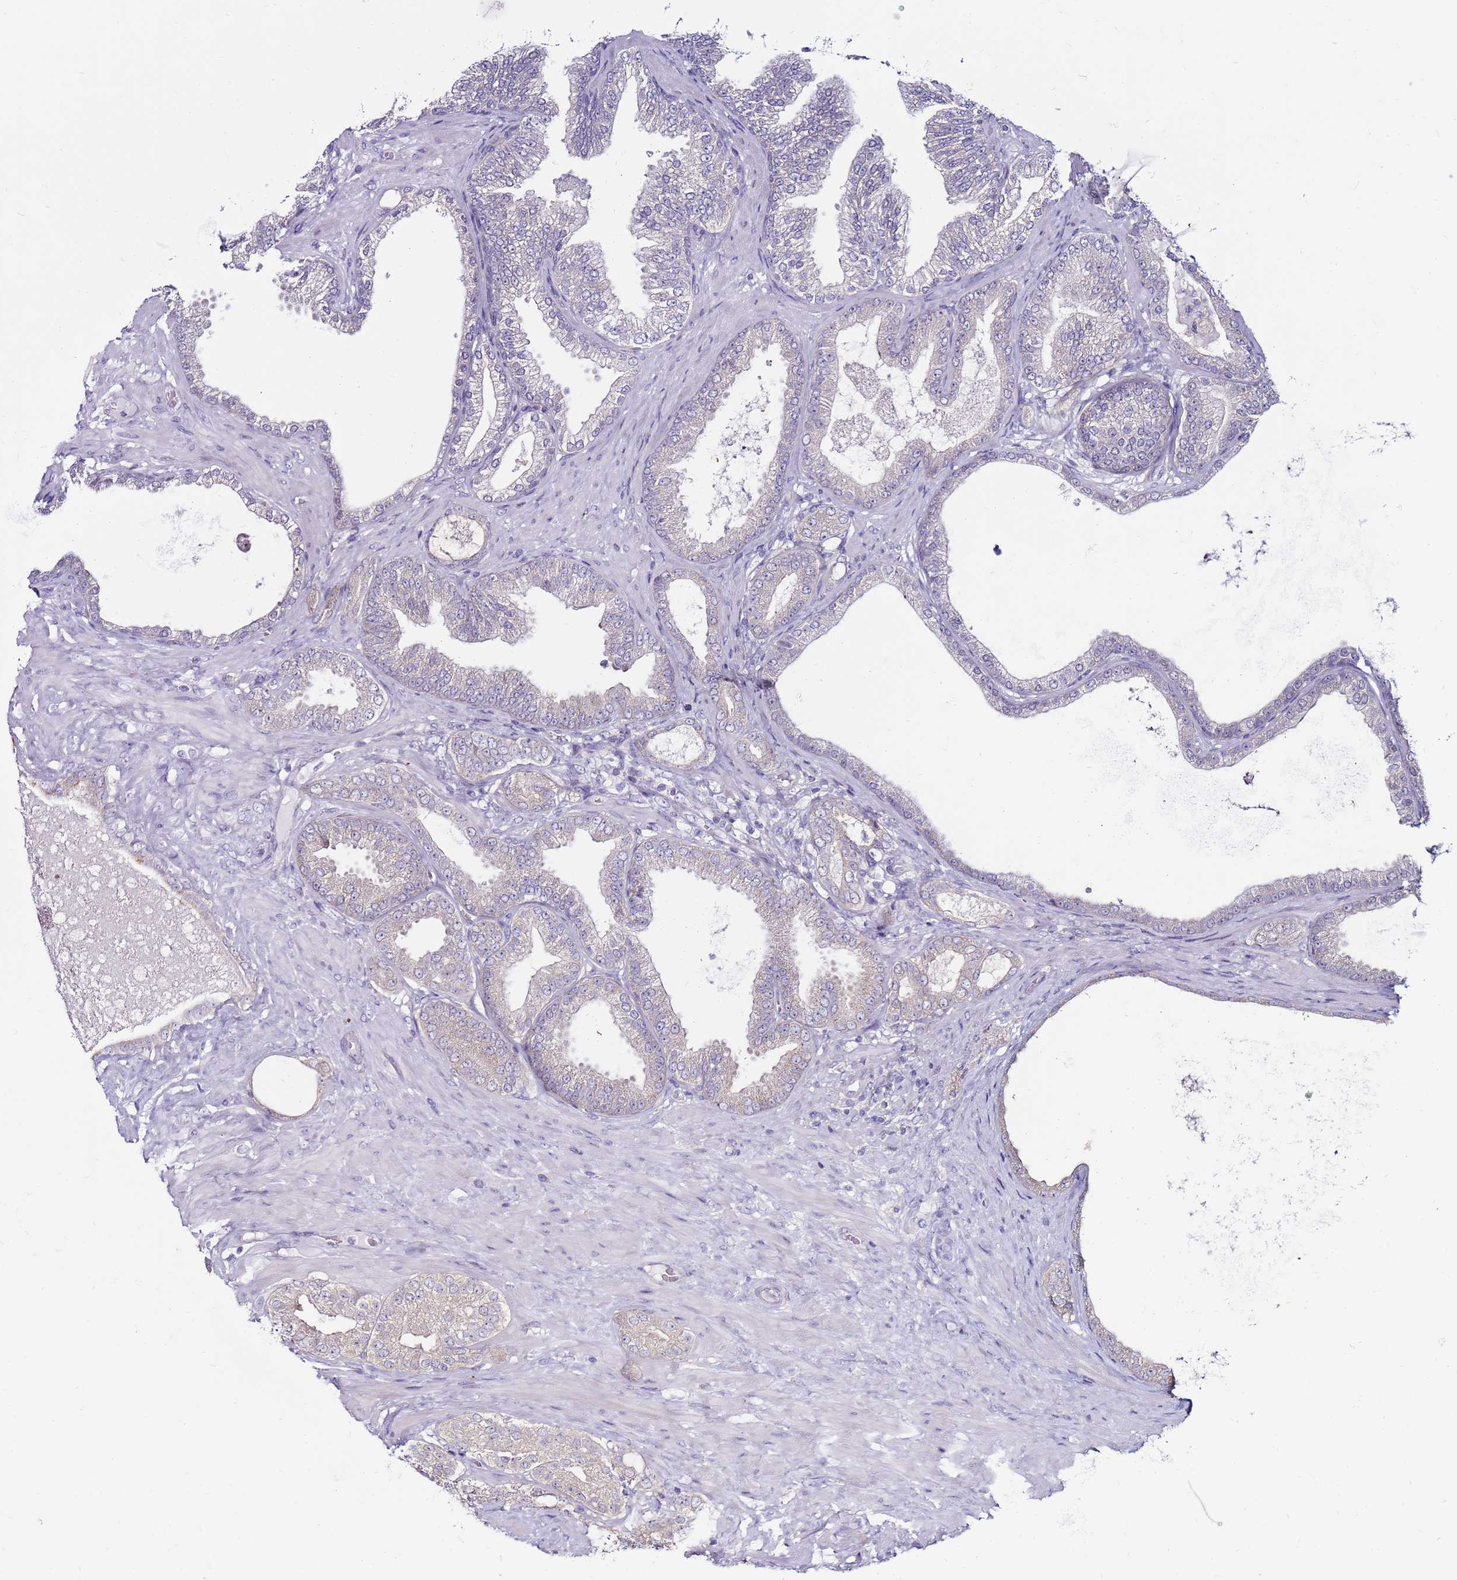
{"staining": {"intensity": "negative", "quantity": "none", "location": "none"}, "tissue": "prostate cancer", "cell_type": "Tumor cells", "image_type": "cancer", "snomed": [{"axis": "morphology", "description": "Adenocarcinoma, Low grade"}, {"axis": "topography", "description": "Prostate"}], "caption": "A micrograph of human prostate cancer is negative for staining in tumor cells. (DAB immunohistochemistry visualized using brightfield microscopy, high magnification).", "gene": "GPN3", "patient": {"sex": "male", "age": 63}}